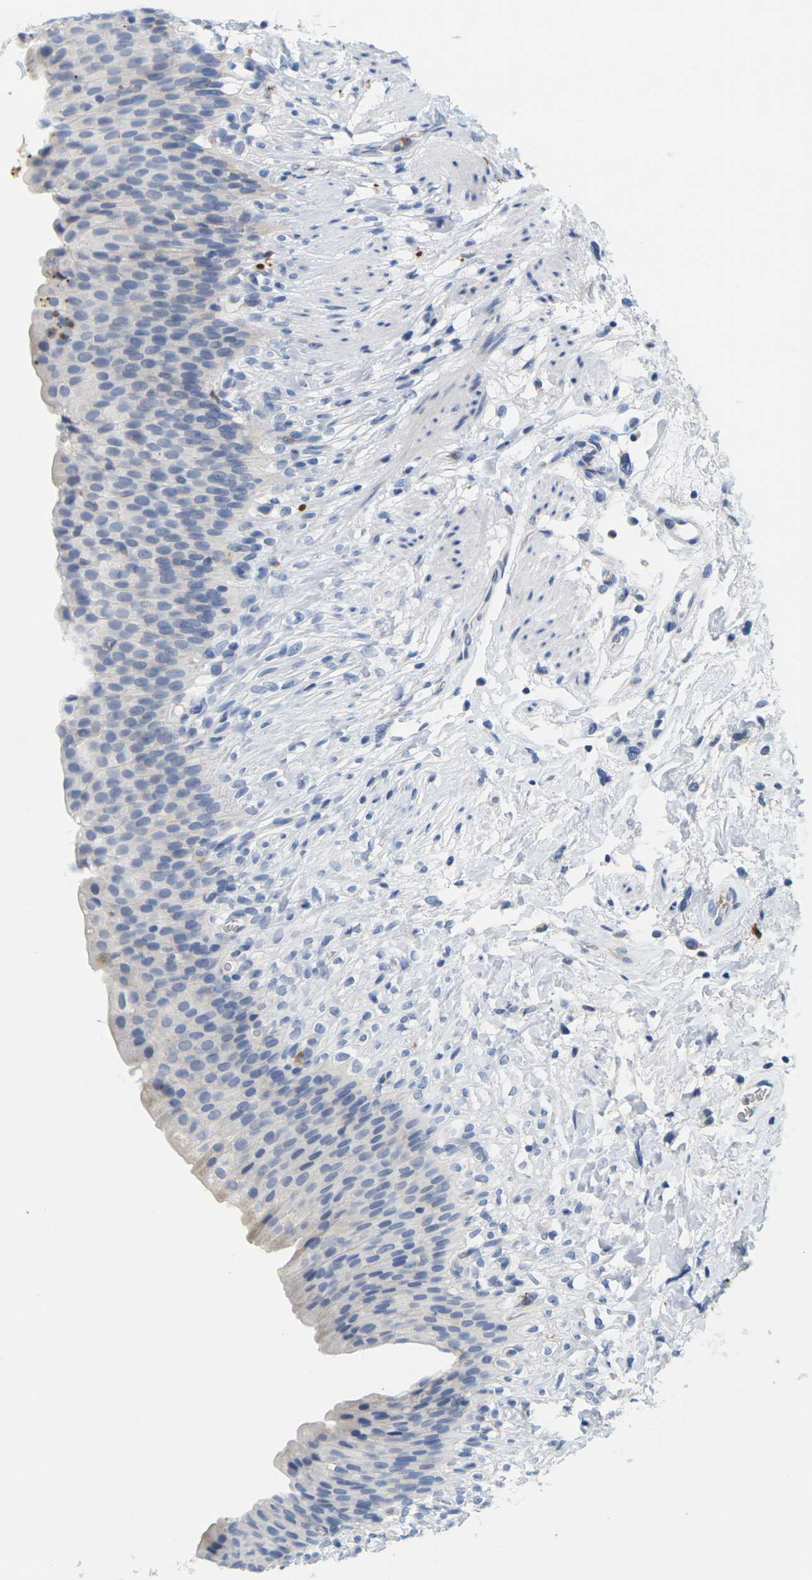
{"staining": {"intensity": "negative", "quantity": "none", "location": "none"}, "tissue": "urinary bladder", "cell_type": "Urothelial cells", "image_type": "normal", "snomed": [{"axis": "morphology", "description": "Normal tissue, NOS"}, {"axis": "topography", "description": "Urinary bladder"}], "caption": "DAB (3,3'-diaminobenzidine) immunohistochemical staining of normal human urinary bladder demonstrates no significant staining in urothelial cells. (Brightfield microscopy of DAB (3,3'-diaminobenzidine) IHC at high magnification).", "gene": "KLK5", "patient": {"sex": "female", "age": 79}}